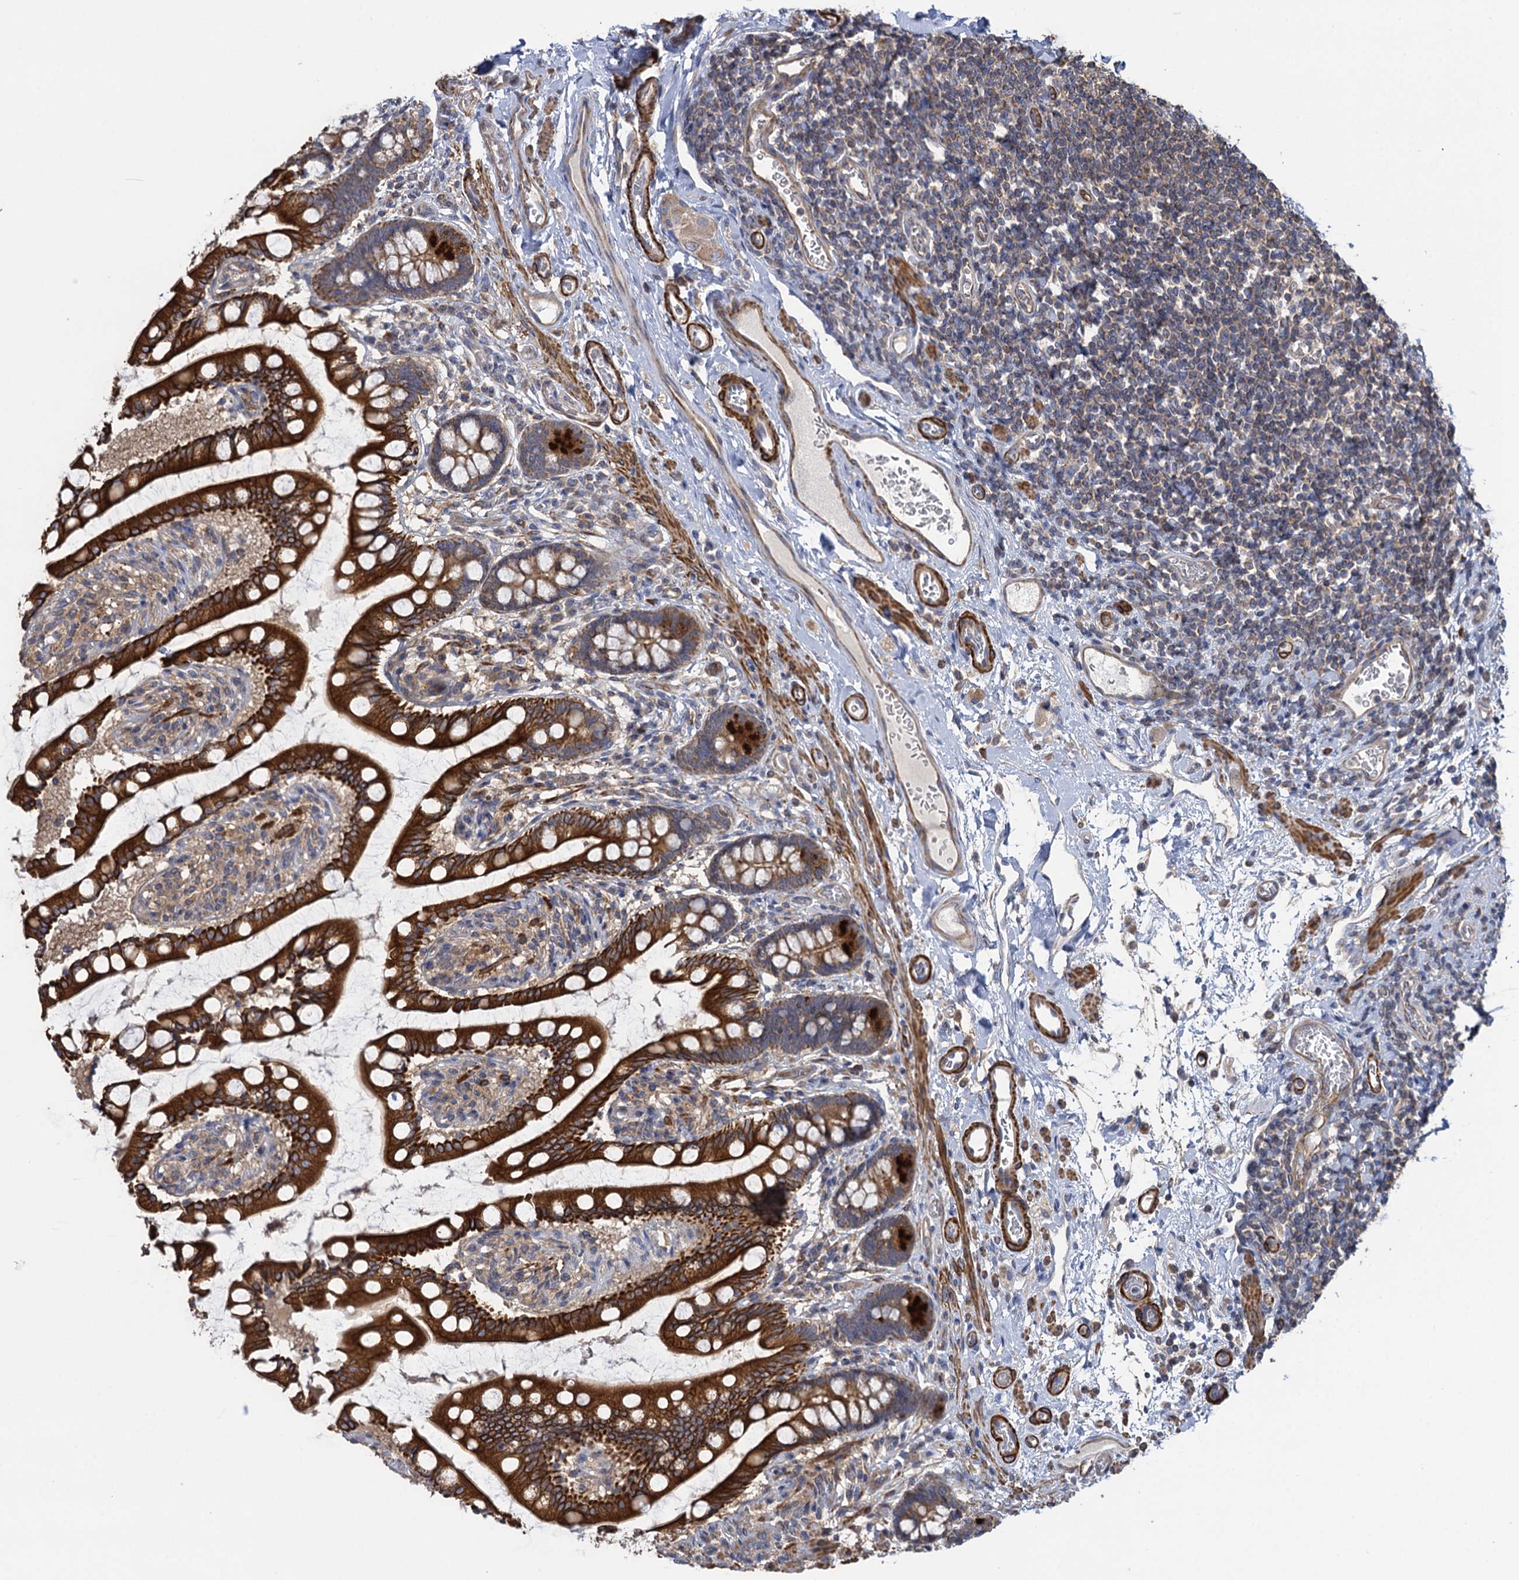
{"staining": {"intensity": "strong", "quantity": ">75%", "location": "cytoplasmic/membranous"}, "tissue": "small intestine", "cell_type": "Glandular cells", "image_type": "normal", "snomed": [{"axis": "morphology", "description": "Normal tissue, NOS"}, {"axis": "topography", "description": "Small intestine"}], "caption": "A brown stain labels strong cytoplasmic/membranous positivity of a protein in glandular cells of normal human small intestine. The staining was performed using DAB to visualize the protein expression in brown, while the nuclei were stained in blue with hematoxylin (Magnification: 20x).", "gene": "WDR88", "patient": {"sex": "male", "age": 52}}